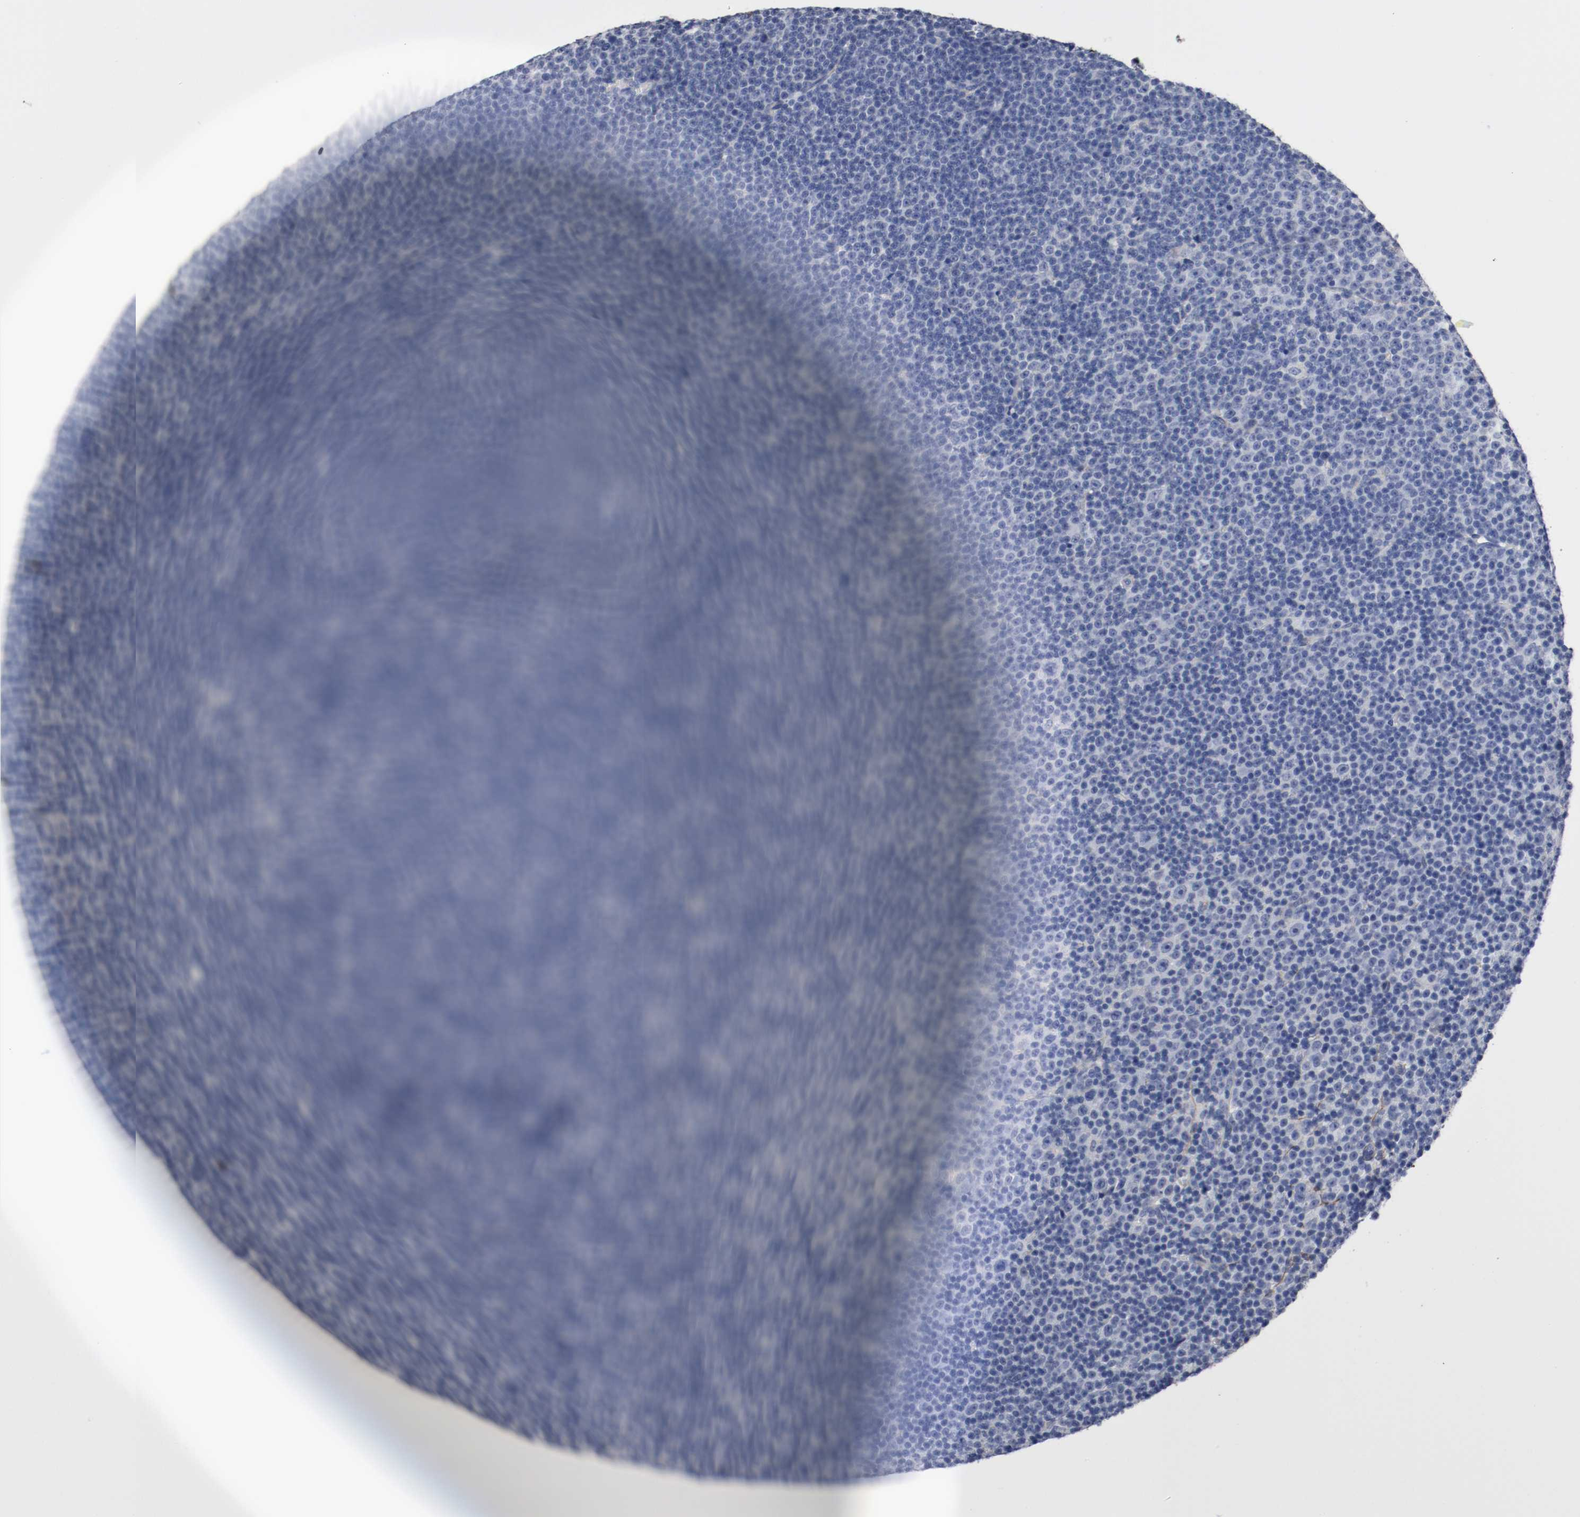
{"staining": {"intensity": "negative", "quantity": "none", "location": "none"}, "tissue": "lymphoma", "cell_type": "Tumor cells", "image_type": "cancer", "snomed": [{"axis": "morphology", "description": "Malignant lymphoma, non-Hodgkin's type, Low grade"}, {"axis": "topography", "description": "Lymph node"}], "caption": "Immunohistochemical staining of human lymphoma demonstrates no significant staining in tumor cells.", "gene": "TNC", "patient": {"sex": "female", "age": 67}}